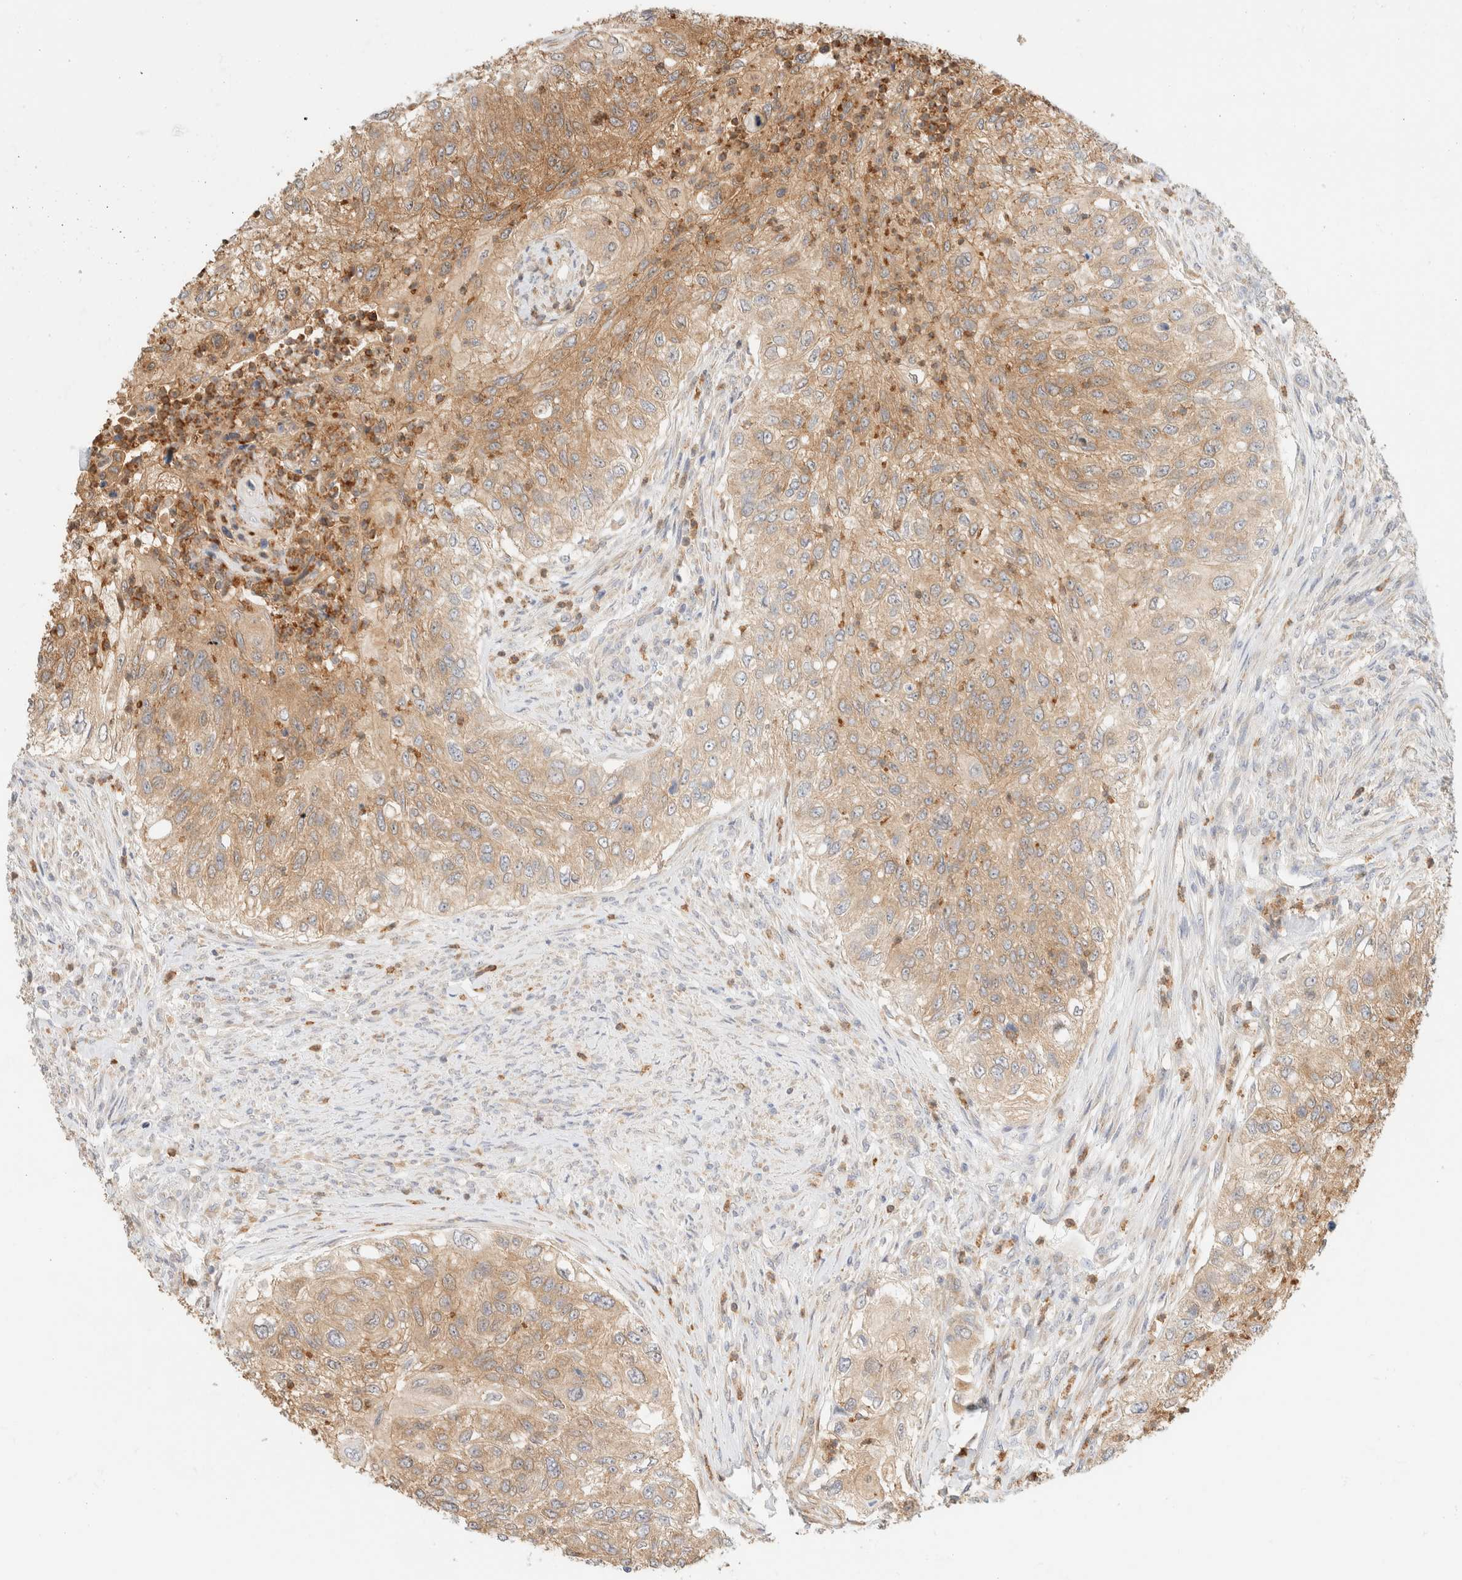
{"staining": {"intensity": "moderate", "quantity": "25%-75%", "location": "cytoplasmic/membranous"}, "tissue": "urothelial cancer", "cell_type": "Tumor cells", "image_type": "cancer", "snomed": [{"axis": "morphology", "description": "Urothelial carcinoma, High grade"}, {"axis": "topography", "description": "Urinary bladder"}], "caption": "This image exhibits urothelial cancer stained with immunohistochemistry (IHC) to label a protein in brown. The cytoplasmic/membranous of tumor cells show moderate positivity for the protein. Nuclei are counter-stained blue.", "gene": "GPI", "patient": {"sex": "female", "age": 60}}